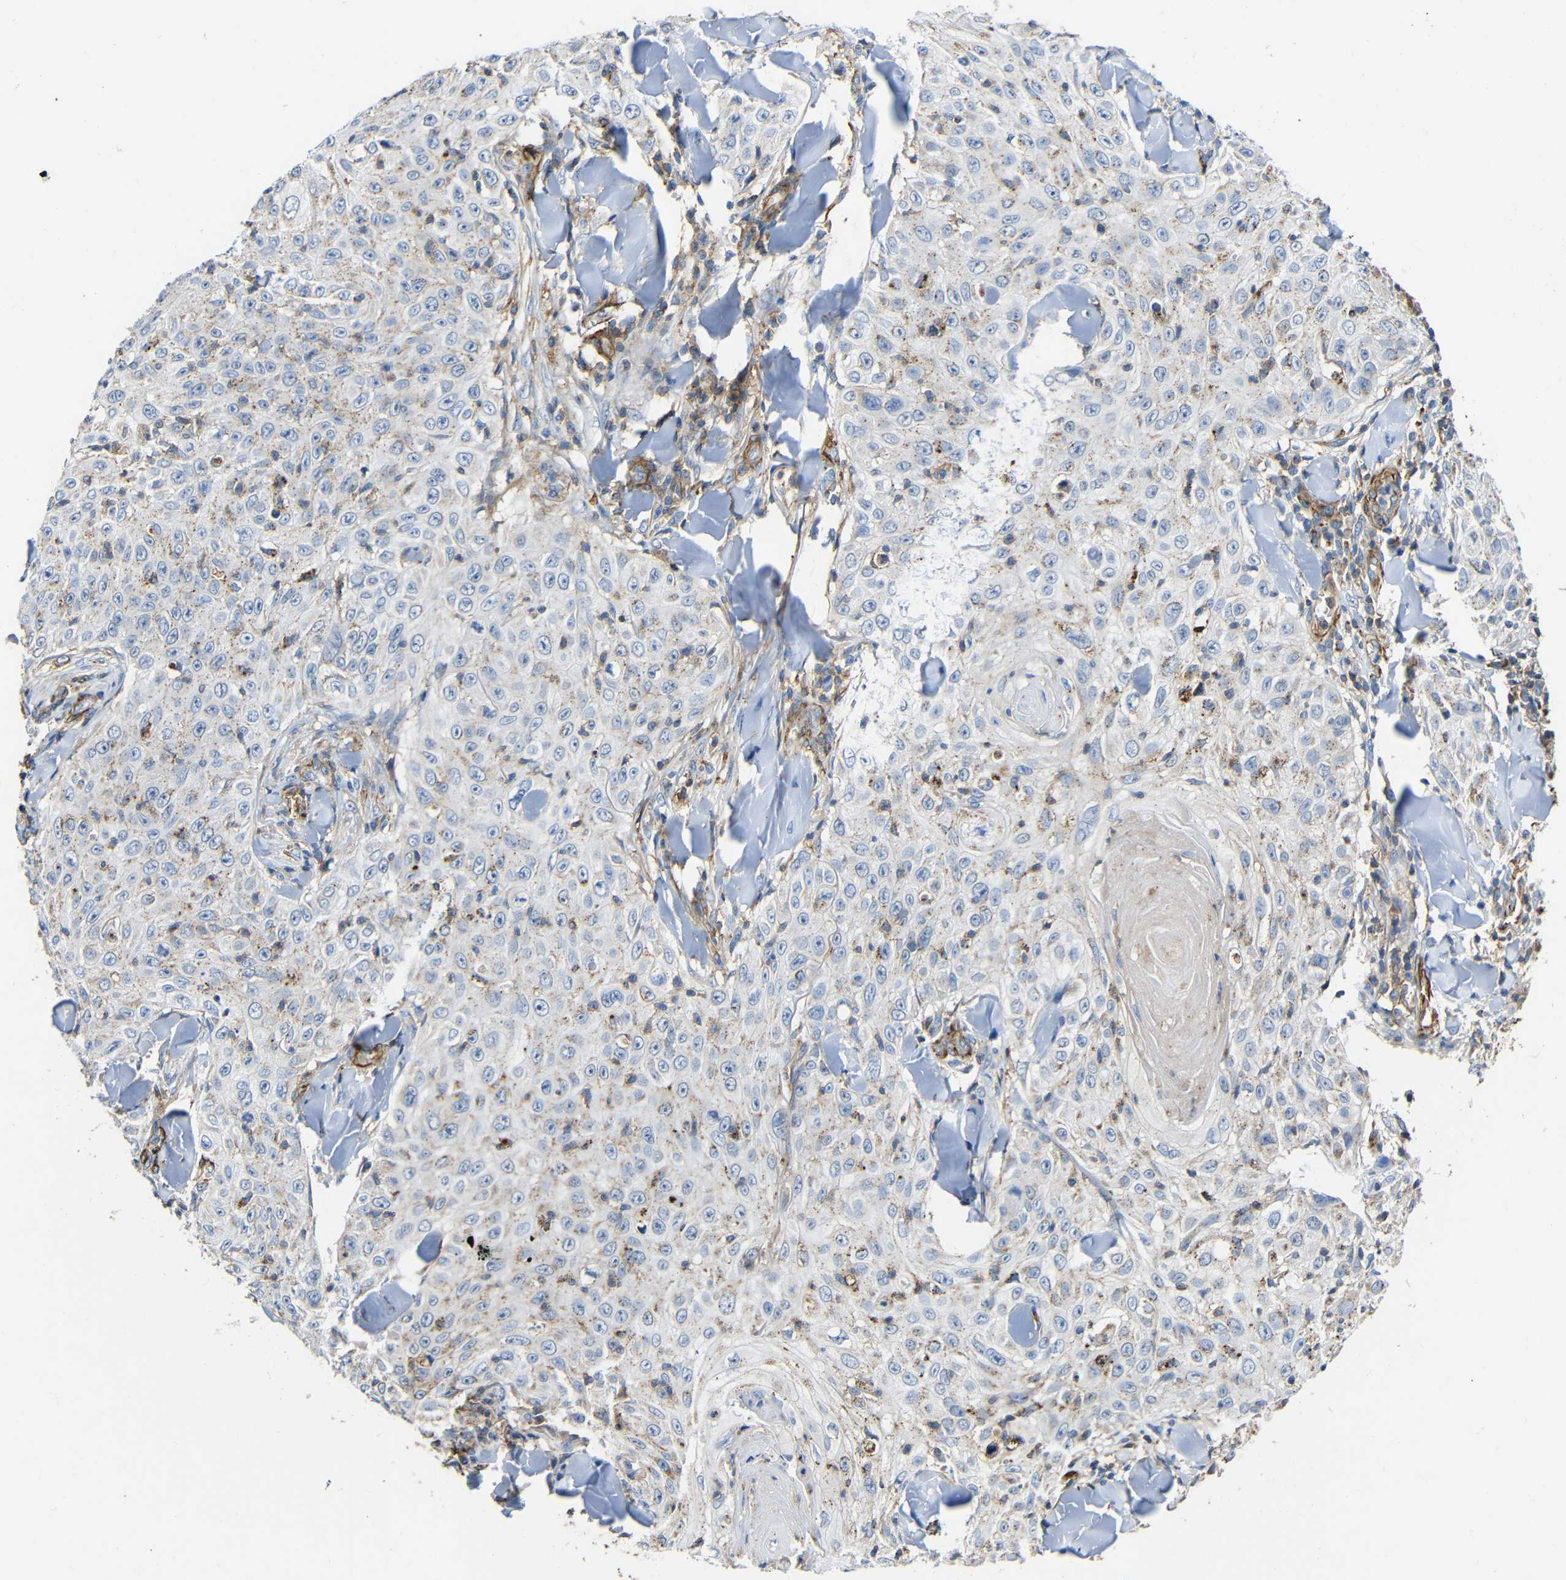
{"staining": {"intensity": "weak", "quantity": "<25%", "location": "cytoplasmic/membranous"}, "tissue": "skin cancer", "cell_type": "Tumor cells", "image_type": "cancer", "snomed": [{"axis": "morphology", "description": "Squamous cell carcinoma, NOS"}, {"axis": "topography", "description": "Skin"}], "caption": "A high-resolution photomicrograph shows IHC staining of skin squamous cell carcinoma, which shows no significant staining in tumor cells. Nuclei are stained in blue.", "gene": "IGSF10", "patient": {"sex": "male", "age": 86}}